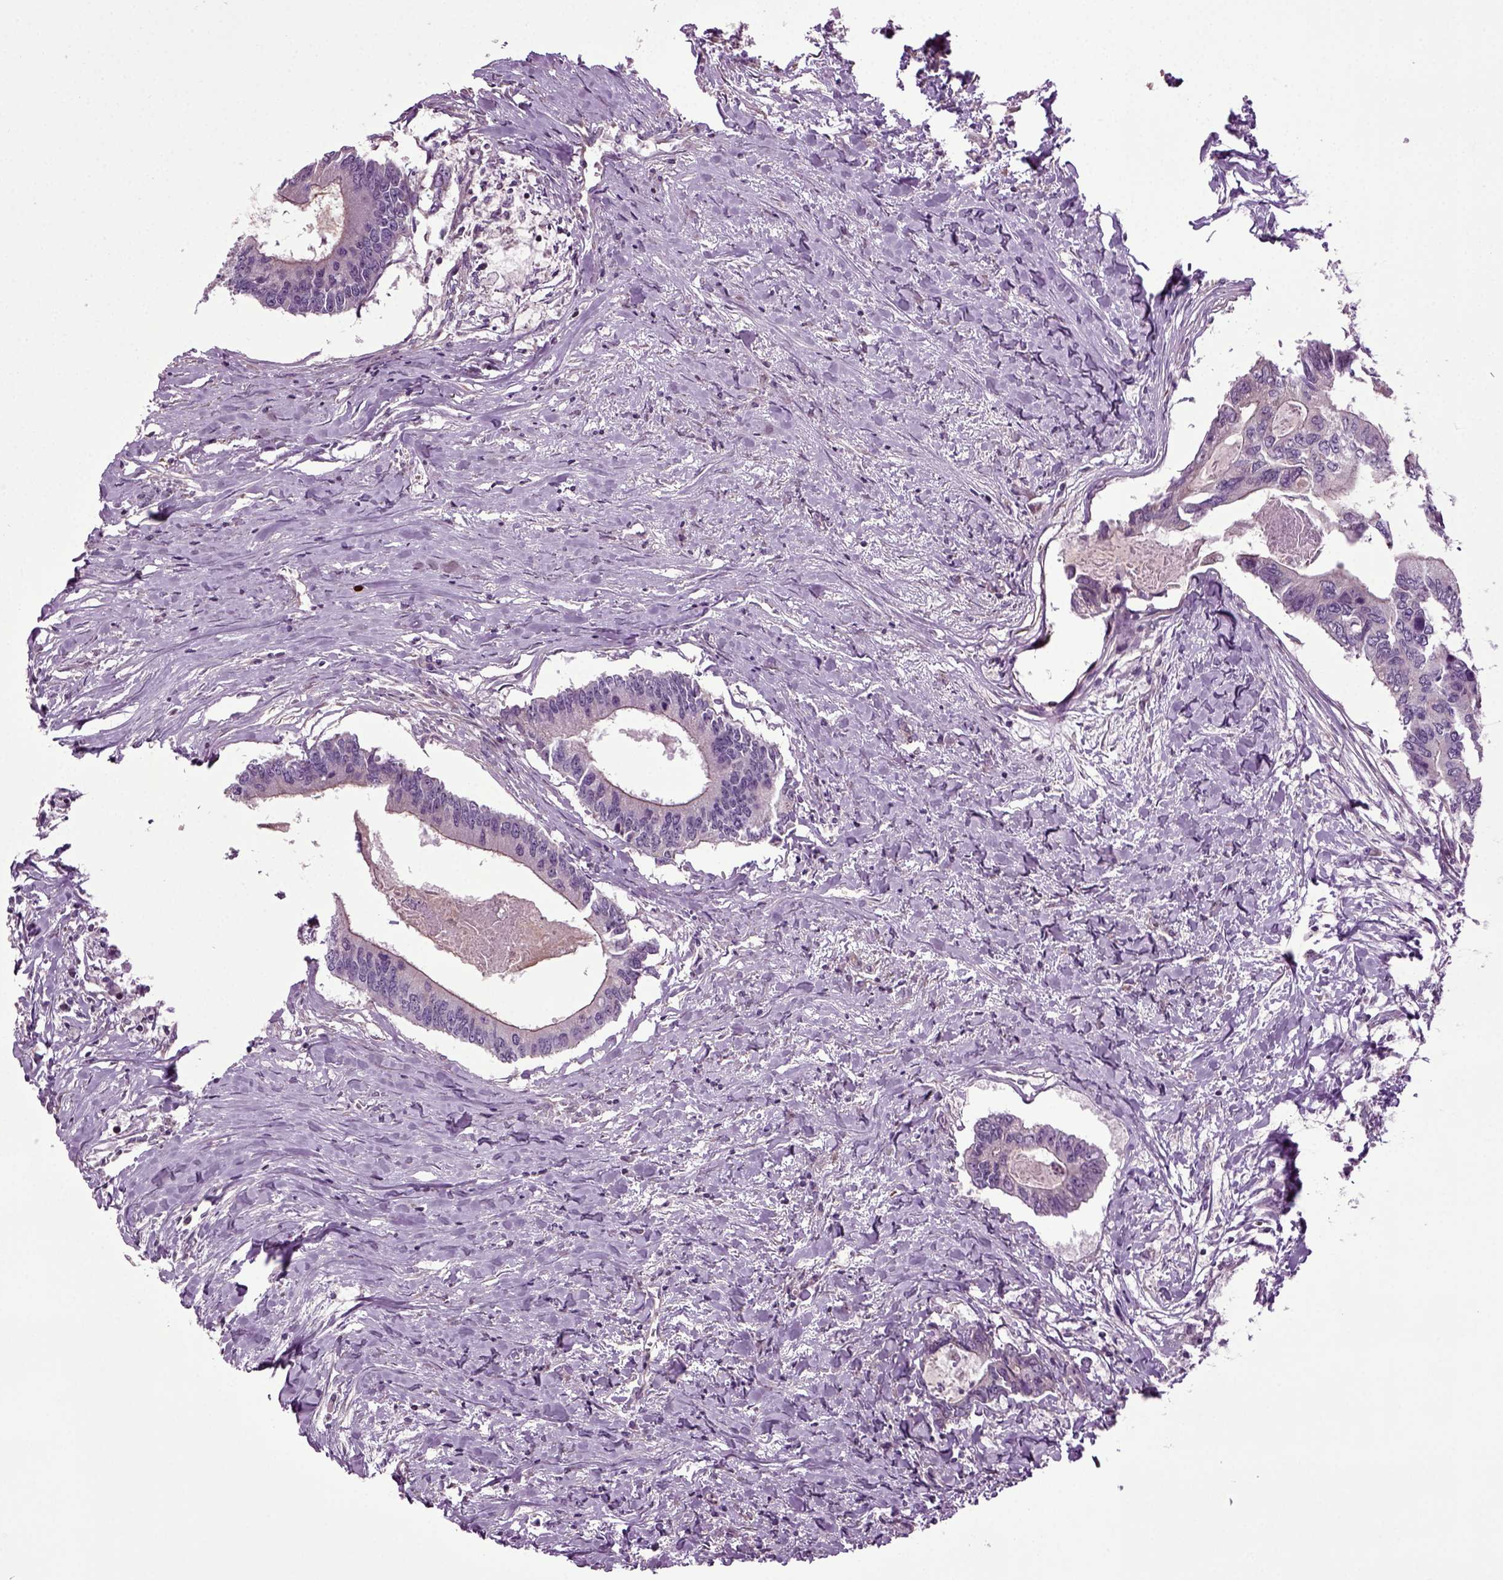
{"staining": {"intensity": "moderate", "quantity": "<25%", "location": "cytoplasmic/membranous"}, "tissue": "colorectal cancer", "cell_type": "Tumor cells", "image_type": "cancer", "snomed": [{"axis": "morphology", "description": "Adenocarcinoma, NOS"}, {"axis": "topography", "description": "Colon"}], "caption": "Adenocarcinoma (colorectal) stained with a protein marker displays moderate staining in tumor cells.", "gene": "HAGHL", "patient": {"sex": "male", "age": 53}}